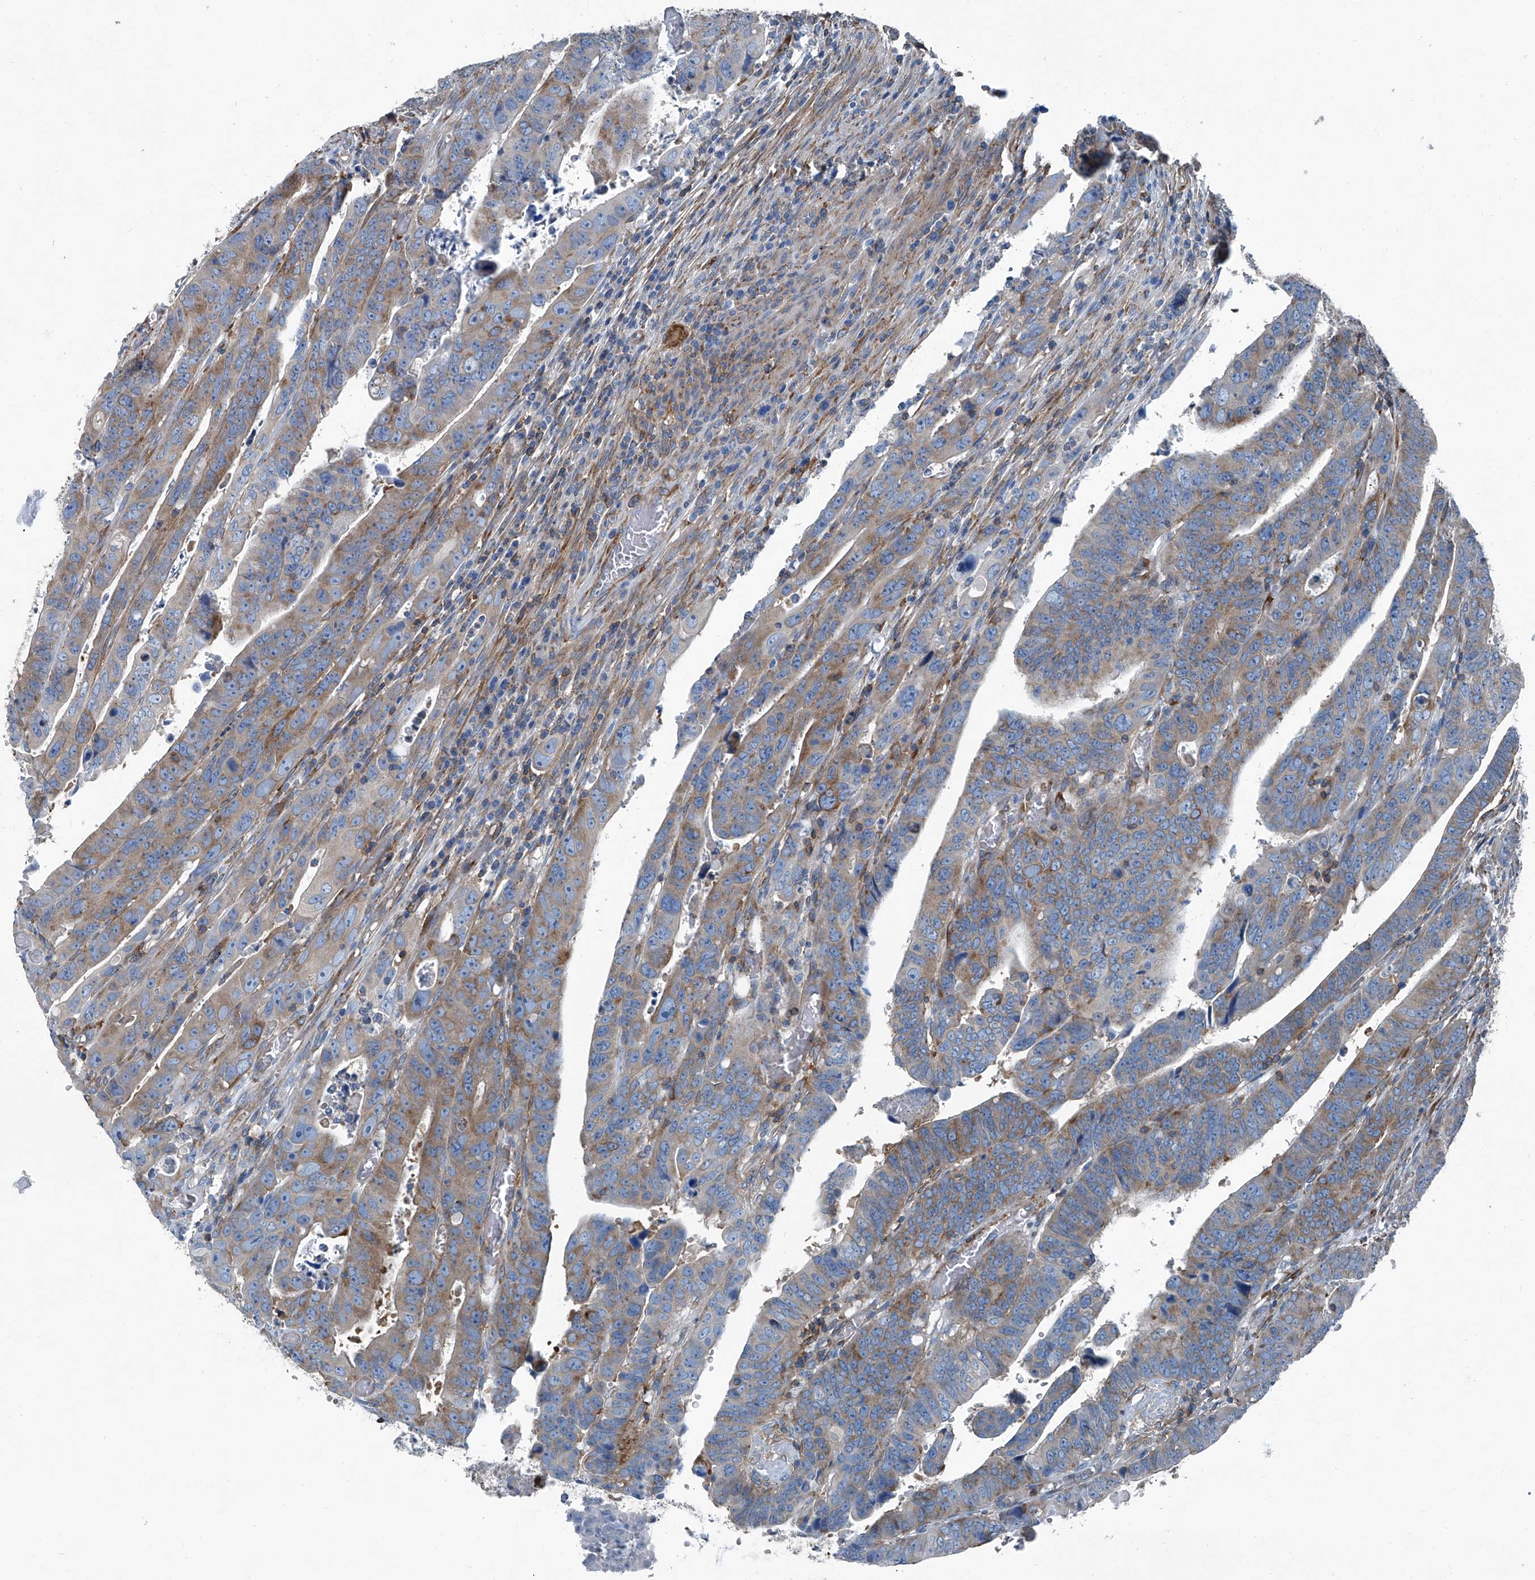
{"staining": {"intensity": "moderate", "quantity": "25%-75%", "location": "cytoplasmic/membranous"}, "tissue": "colorectal cancer", "cell_type": "Tumor cells", "image_type": "cancer", "snomed": [{"axis": "morphology", "description": "Normal tissue, NOS"}, {"axis": "morphology", "description": "Adenocarcinoma, NOS"}, {"axis": "topography", "description": "Rectum"}], "caption": "This photomicrograph shows adenocarcinoma (colorectal) stained with immunohistochemistry (IHC) to label a protein in brown. The cytoplasmic/membranous of tumor cells show moderate positivity for the protein. Nuclei are counter-stained blue.", "gene": "SEPTIN7", "patient": {"sex": "female", "age": 65}}